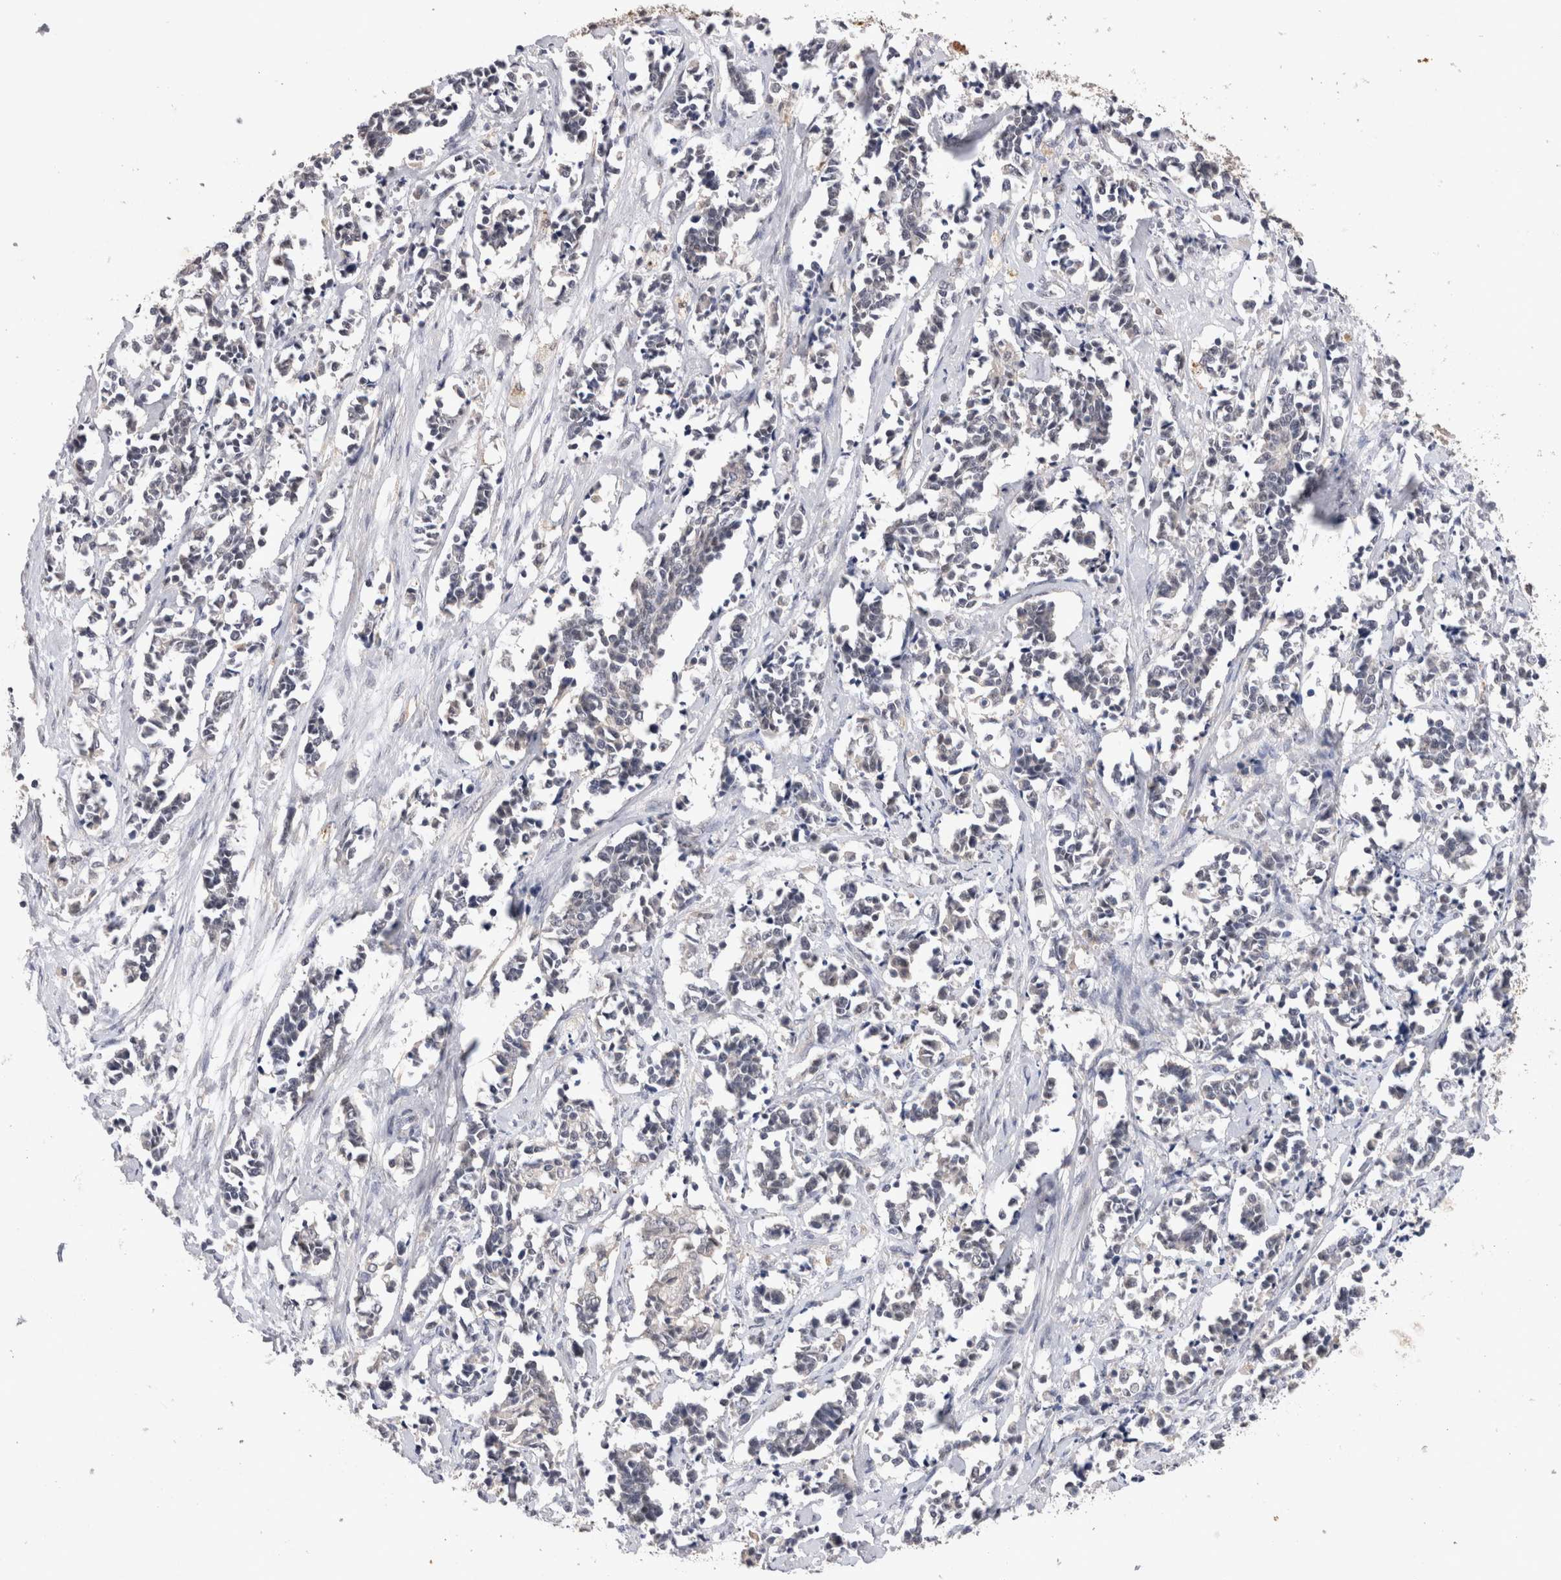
{"staining": {"intensity": "negative", "quantity": "none", "location": "none"}, "tissue": "cervical cancer", "cell_type": "Tumor cells", "image_type": "cancer", "snomed": [{"axis": "morphology", "description": "Squamous cell carcinoma, NOS"}, {"axis": "topography", "description": "Cervix"}], "caption": "The immunohistochemistry photomicrograph has no significant expression in tumor cells of cervical cancer (squamous cell carcinoma) tissue.", "gene": "RASSF3", "patient": {"sex": "female", "age": 35}}